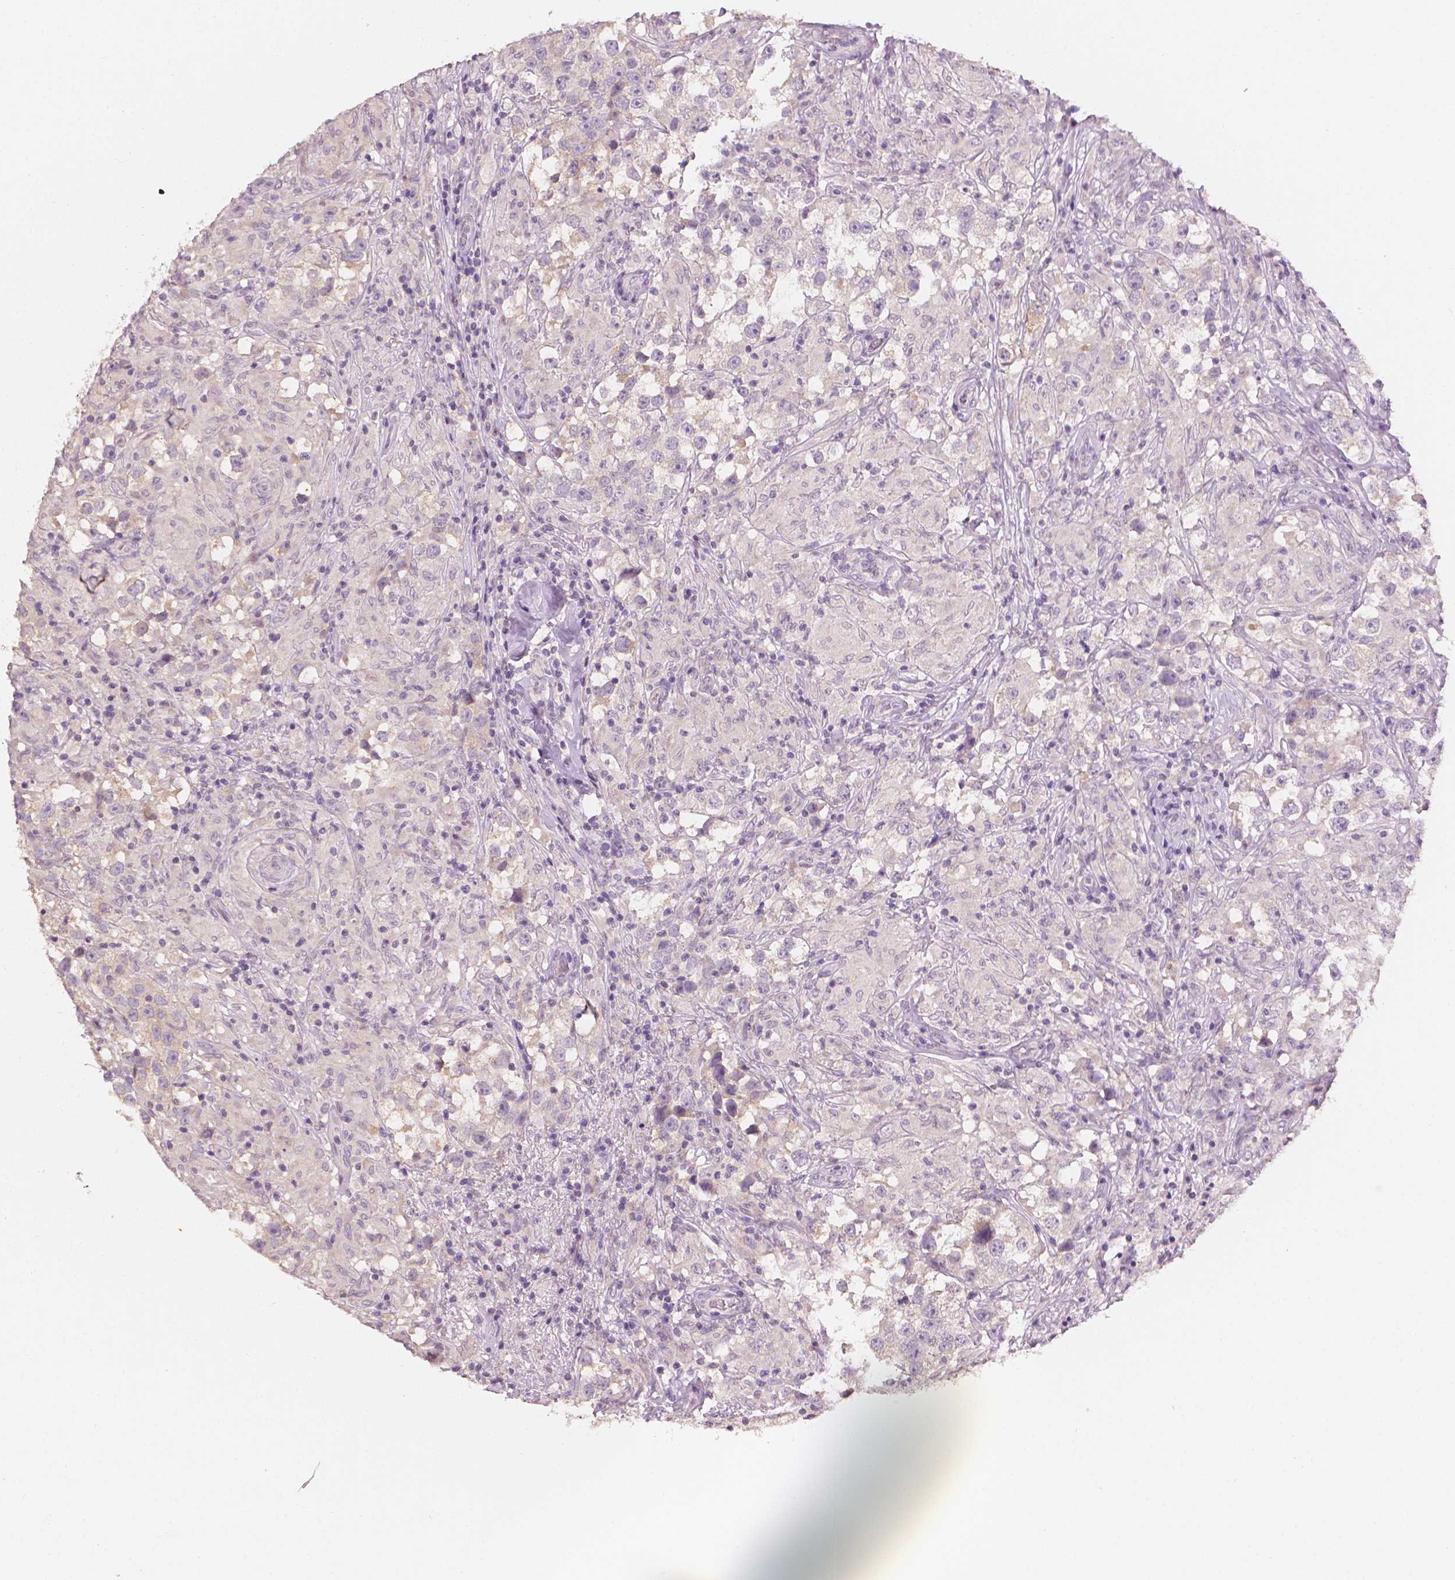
{"staining": {"intensity": "negative", "quantity": "none", "location": "none"}, "tissue": "testis cancer", "cell_type": "Tumor cells", "image_type": "cancer", "snomed": [{"axis": "morphology", "description": "Seminoma, NOS"}, {"axis": "topography", "description": "Testis"}], "caption": "Human testis cancer (seminoma) stained for a protein using immunohistochemistry exhibits no positivity in tumor cells.", "gene": "FASN", "patient": {"sex": "male", "age": 46}}